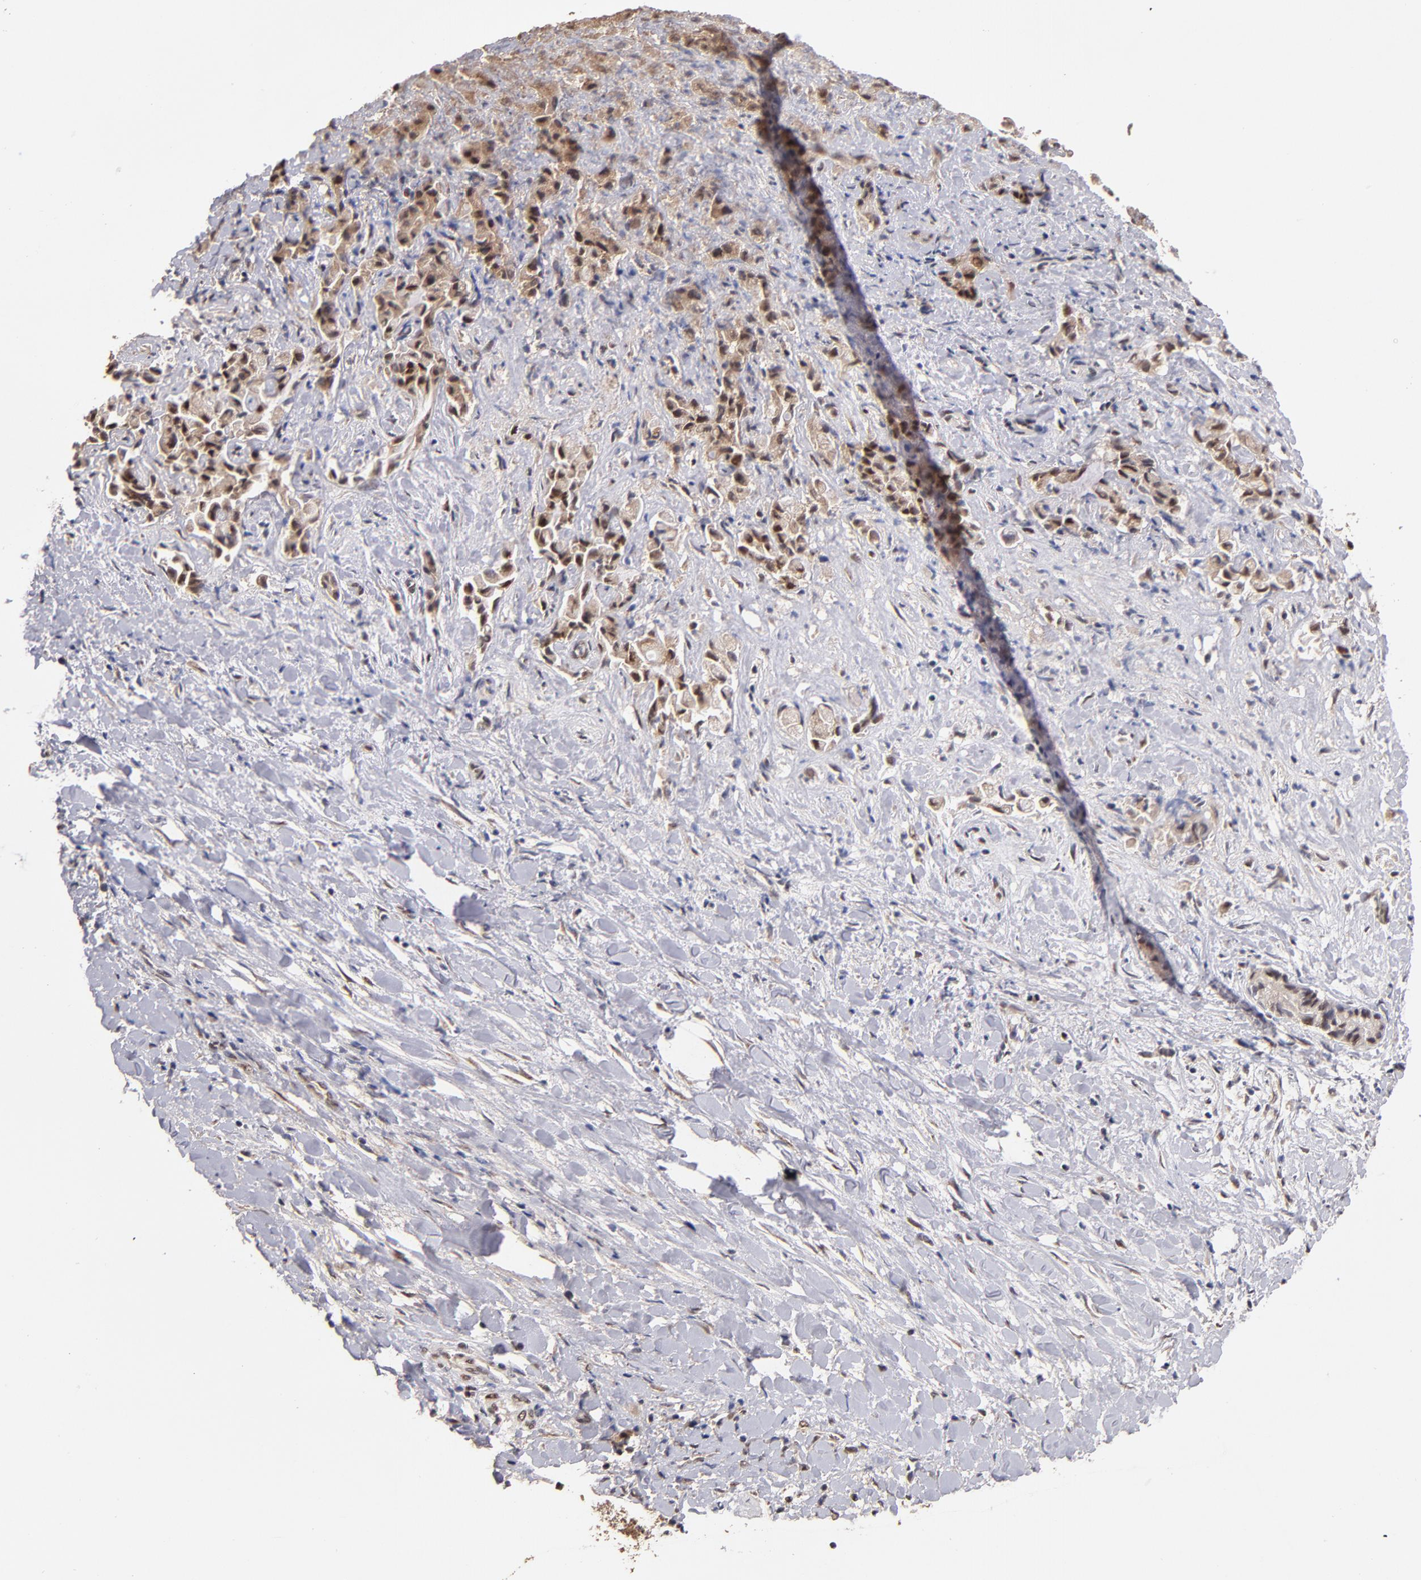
{"staining": {"intensity": "moderate", "quantity": ">75%", "location": "cytoplasmic/membranous,nuclear"}, "tissue": "liver cancer", "cell_type": "Tumor cells", "image_type": "cancer", "snomed": [{"axis": "morphology", "description": "Cholangiocarcinoma"}, {"axis": "topography", "description": "Liver"}], "caption": "A micrograph of liver cholangiocarcinoma stained for a protein demonstrates moderate cytoplasmic/membranous and nuclear brown staining in tumor cells.", "gene": "EAPP", "patient": {"sex": "male", "age": 57}}